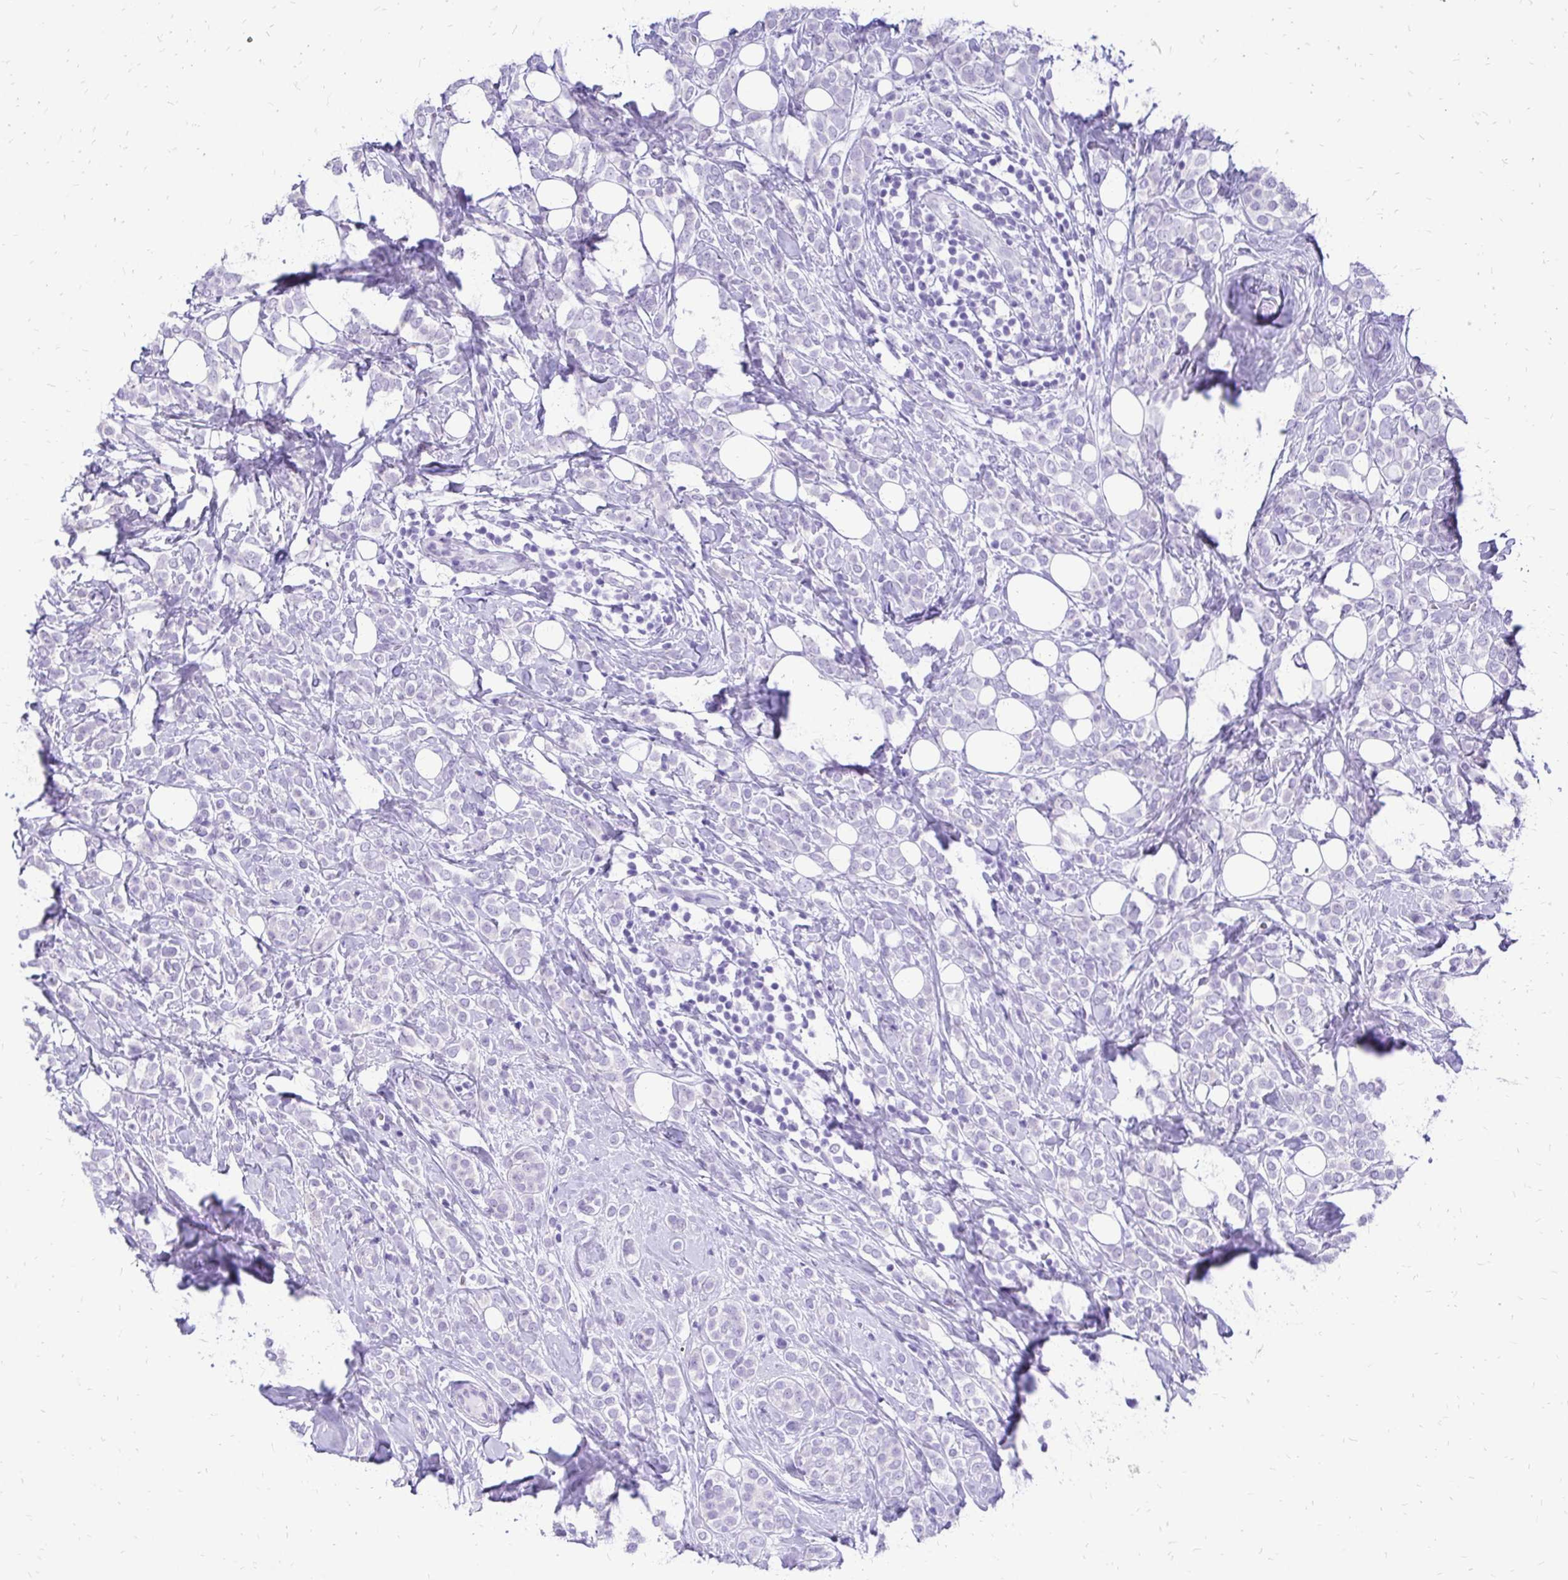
{"staining": {"intensity": "negative", "quantity": "none", "location": "none"}, "tissue": "breast cancer", "cell_type": "Tumor cells", "image_type": "cancer", "snomed": [{"axis": "morphology", "description": "Lobular carcinoma"}, {"axis": "topography", "description": "Breast"}], "caption": "Human lobular carcinoma (breast) stained for a protein using IHC displays no expression in tumor cells.", "gene": "SLC32A1", "patient": {"sex": "female", "age": 49}}